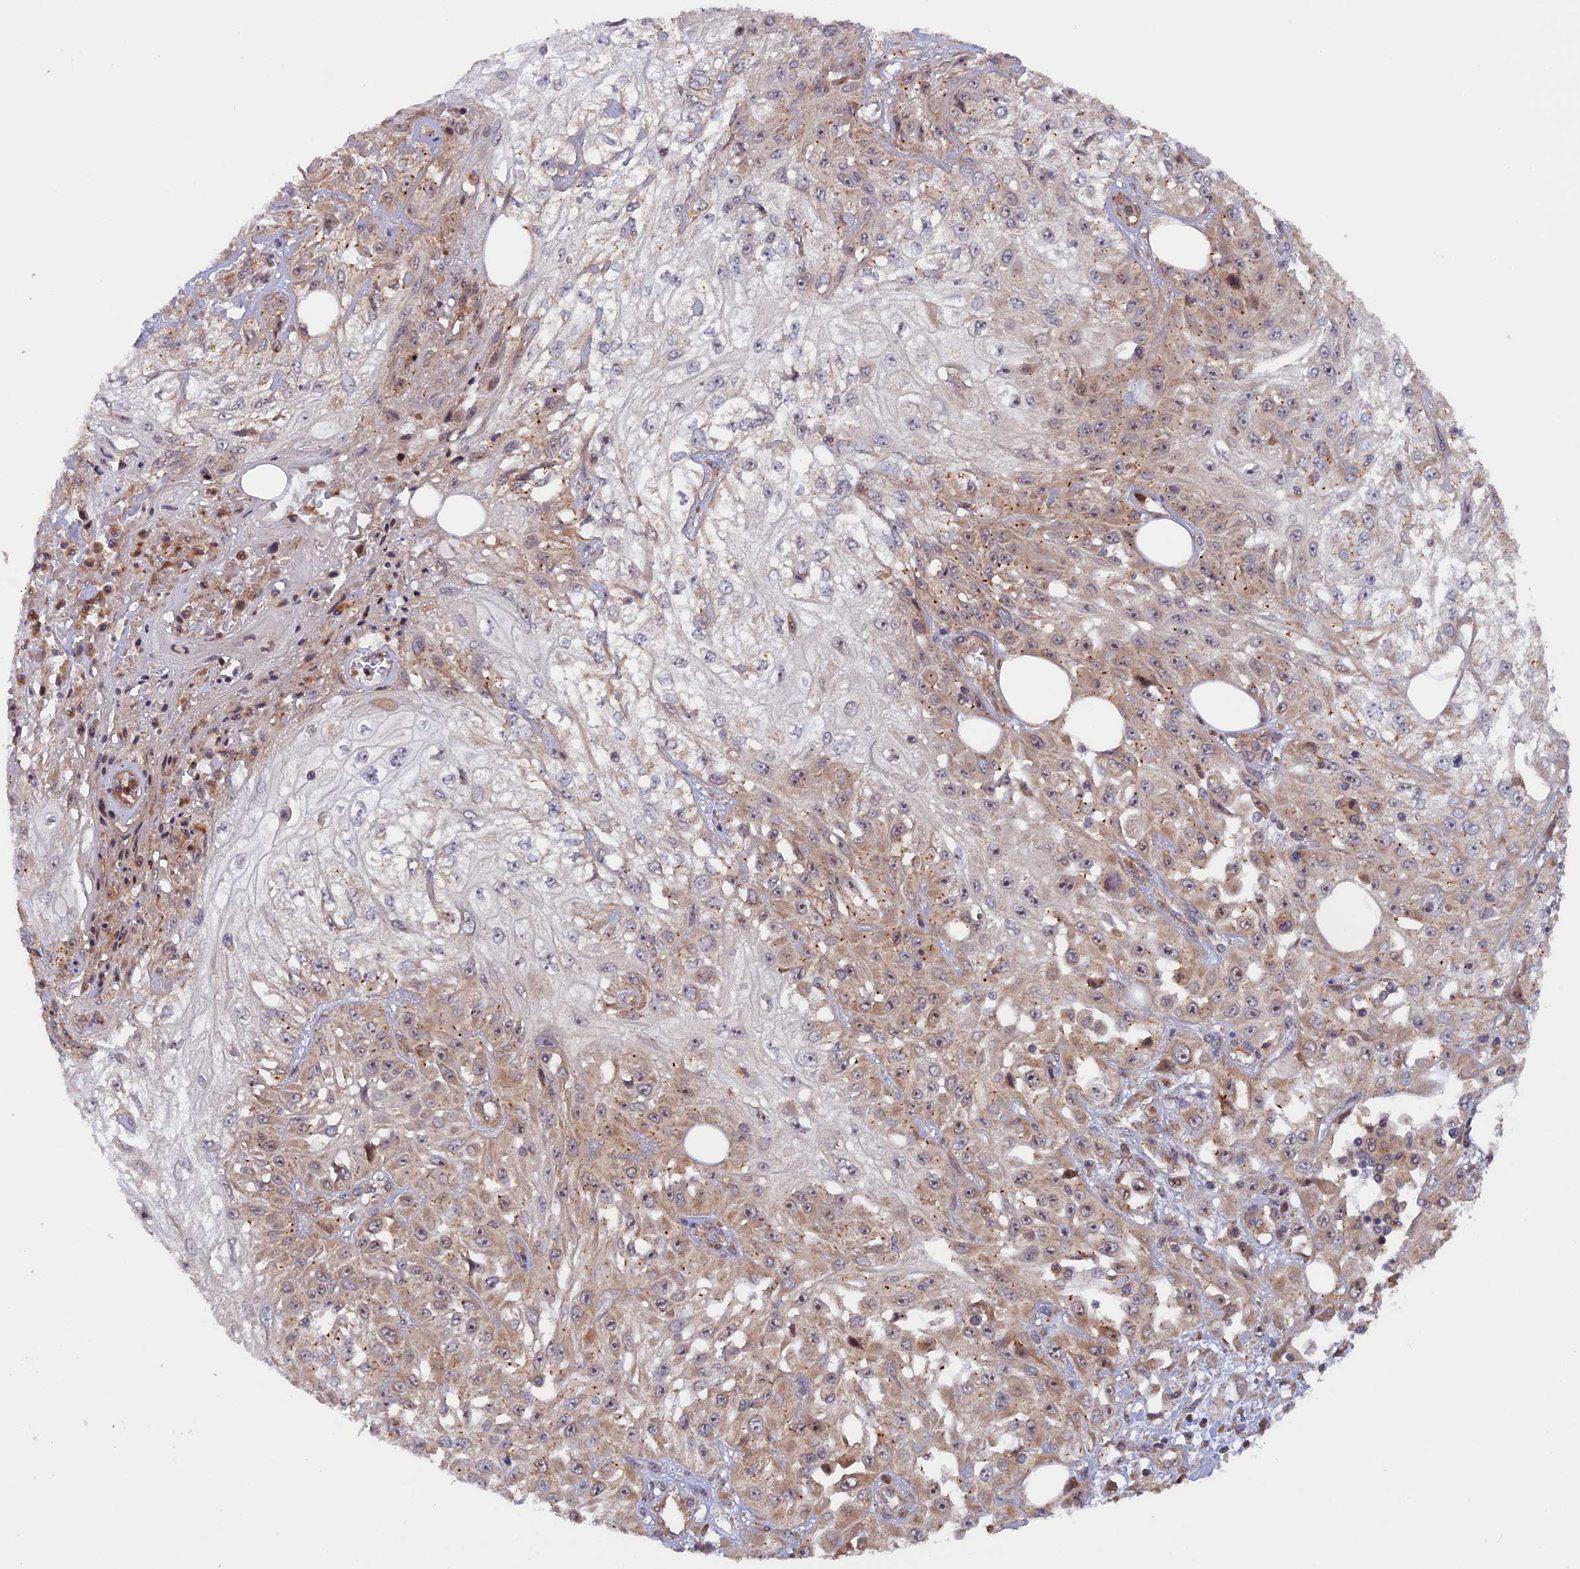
{"staining": {"intensity": "weak", "quantity": "25%-75%", "location": "cytoplasmic/membranous"}, "tissue": "skin cancer", "cell_type": "Tumor cells", "image_type": "cancer", "snomed": [{"axis": "morphology", "description": "Squamous cell carcinoma, NOS"}, {"axis": "morphology", "description": "Squamous cell carcinoma, metastatic, NOS"}, {"axis": "topography", "description": "Skin"}, {"axis": "topography", "description": "Lymph node"}], "caption": "DAB (3,3'-diaminobenzidine) immunohistochemical staining of human skin cancer displays weak cytoplasmic/membranous protein positivity in about 25%-75% of tumor cells. Nuclei are stained in blue.", "gene": "FERMT1", "patient": {"sex": "male", "age": 75}}